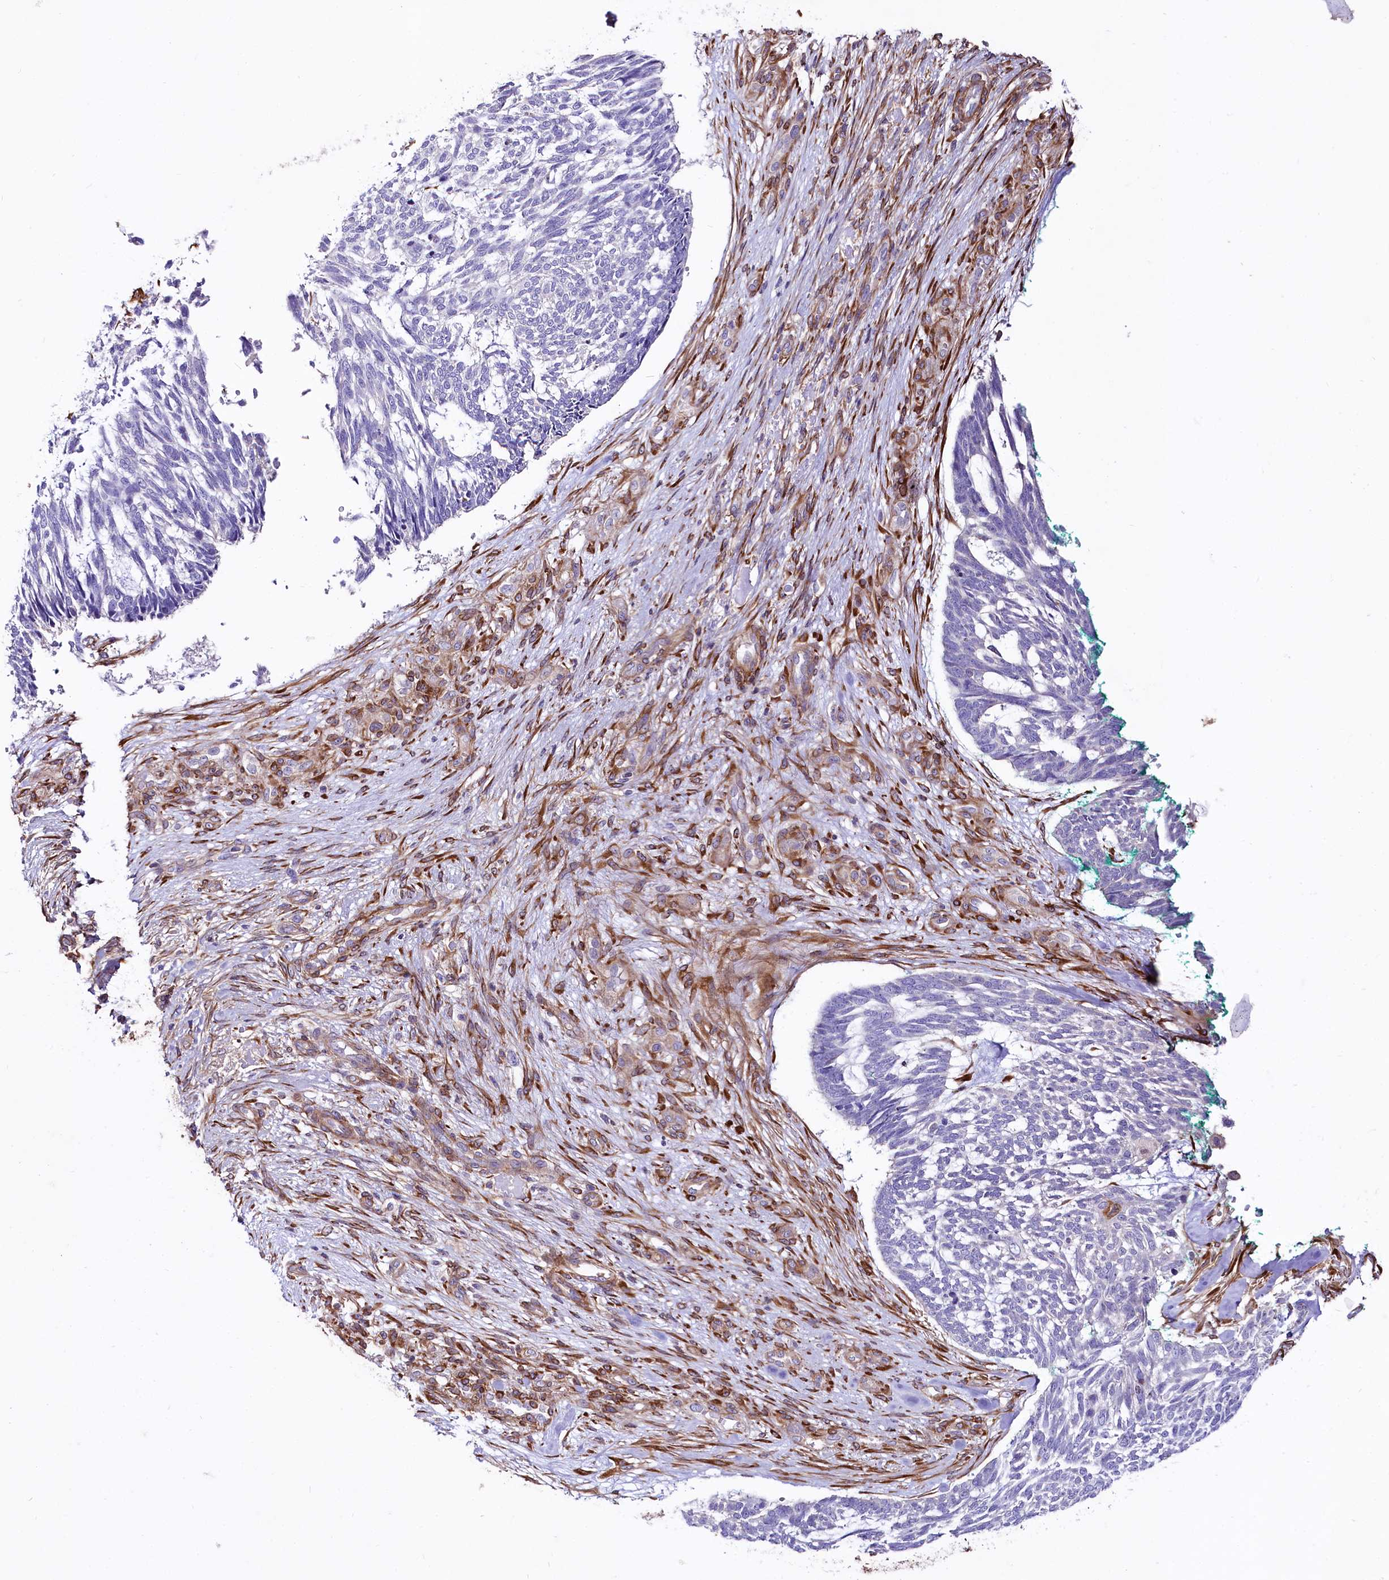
{"staining": {"intensity": "negative", "quantity": "none", "location": "none"}, "tissue": "skin cancer", "cell_type": "Tumor cells", "image_type": "cancer", "snomed": [{"axis": "morphology", "description": "Basal cell carcinoma"}, {"axis": "topography", "description": "Skin"}], "caption": "Immunohistochemical staining of skin cancer (basal cell carcinoma) displays no significant positivity in tumor cells.", "gene": "FCHSD2", "patient": {"sex": "male", "age": 88}}